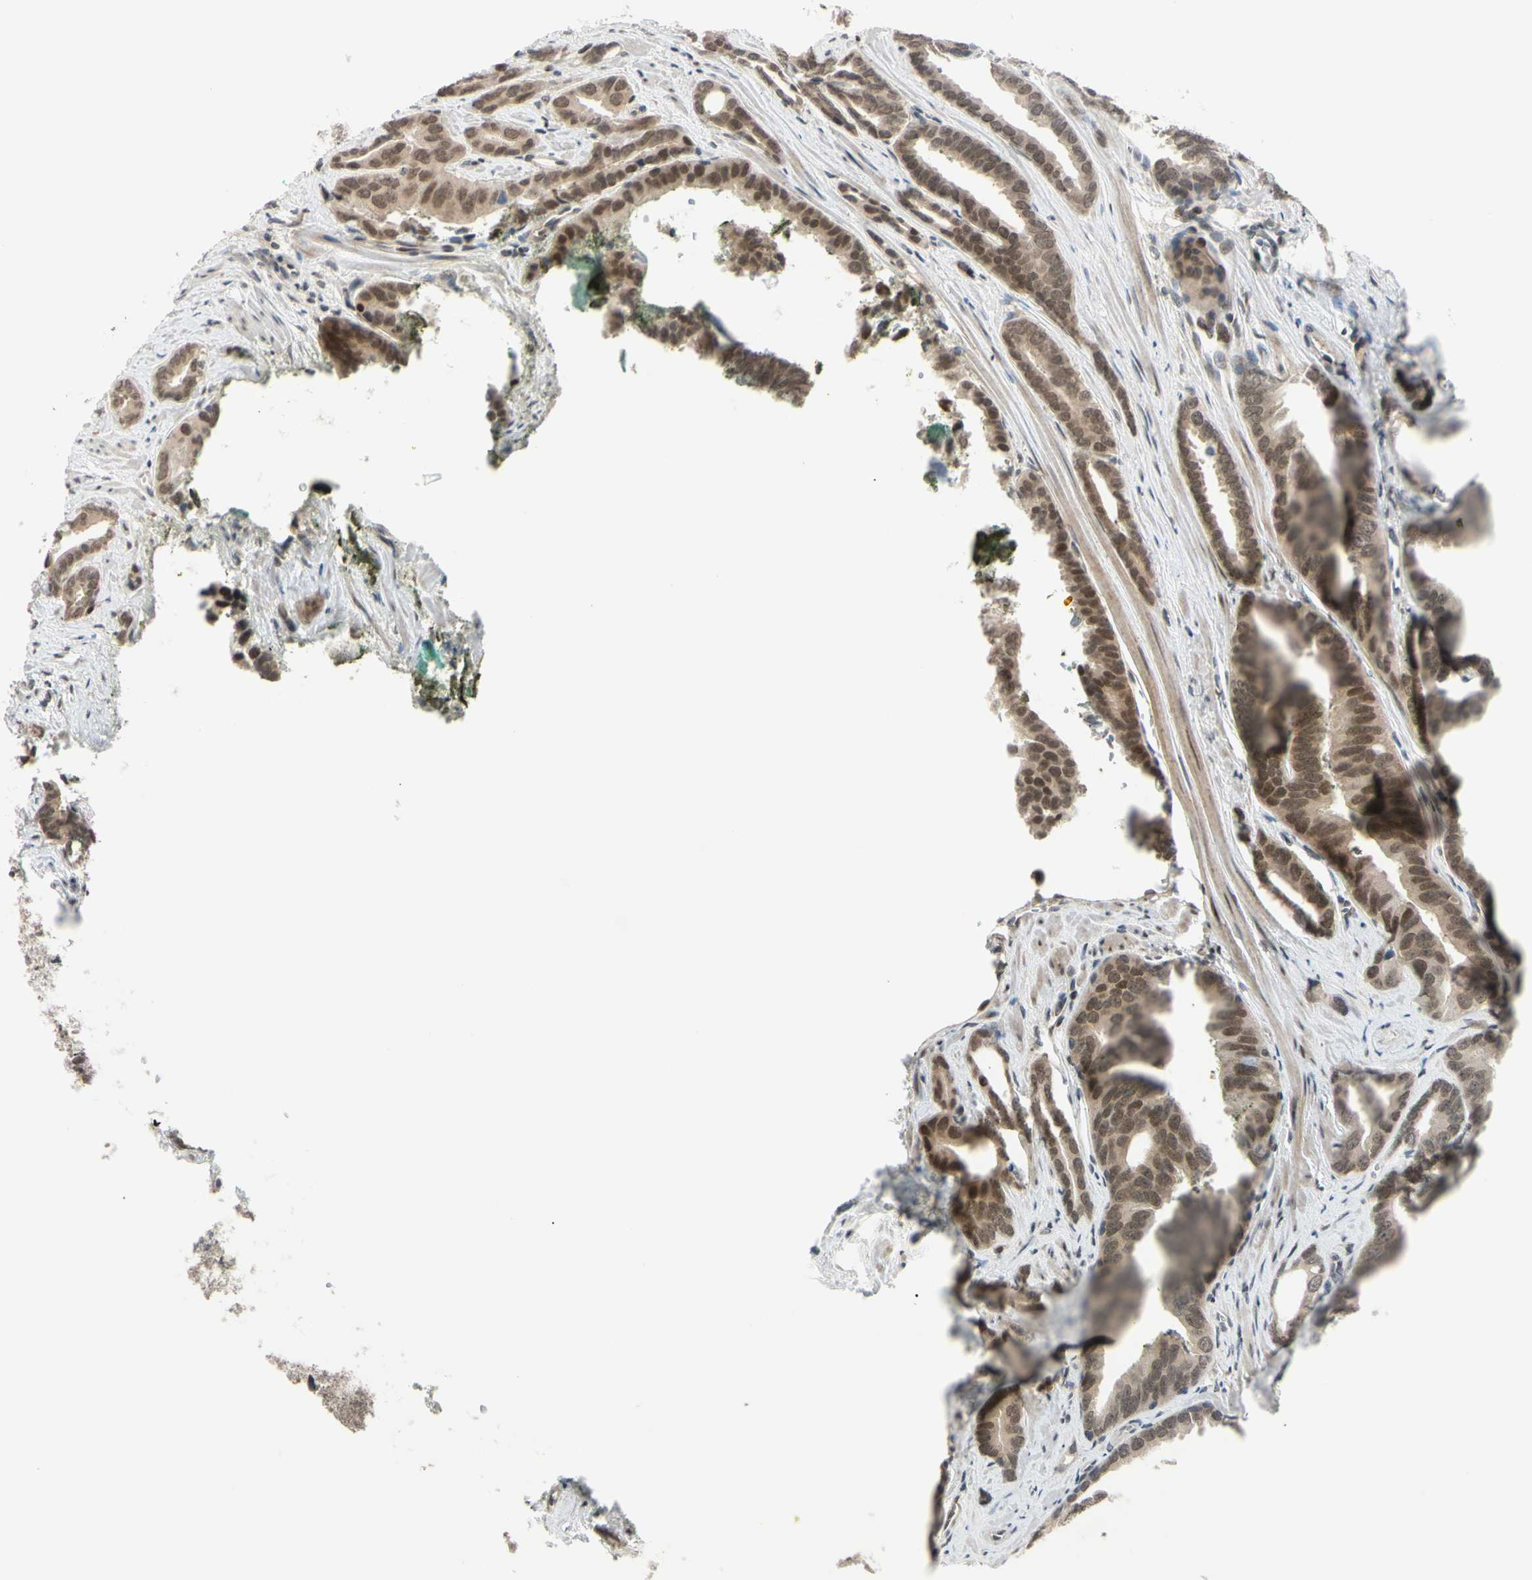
{"staining": {"intensity": "moderate", "quantity": ">75%", "location": "cytoplasmic/membranous,nuclear"}, "tissue": "prostate cancer", "cell_type": "Tumor cells", "image_type": "cancer", "snomed": [{"axis": "morphology", "description": "Adenocarcinoma, High grade"}, {"axis": "topography", "description": "Prostate"}], "caption": "Moderate cytoplasmic/membranous and nuclear expression is identified in about >75% of tumor cells in prostate high-grade adenocarcinoma.", "gene": "BRMS1", "patient": {"sex": "male", "age": 67}}